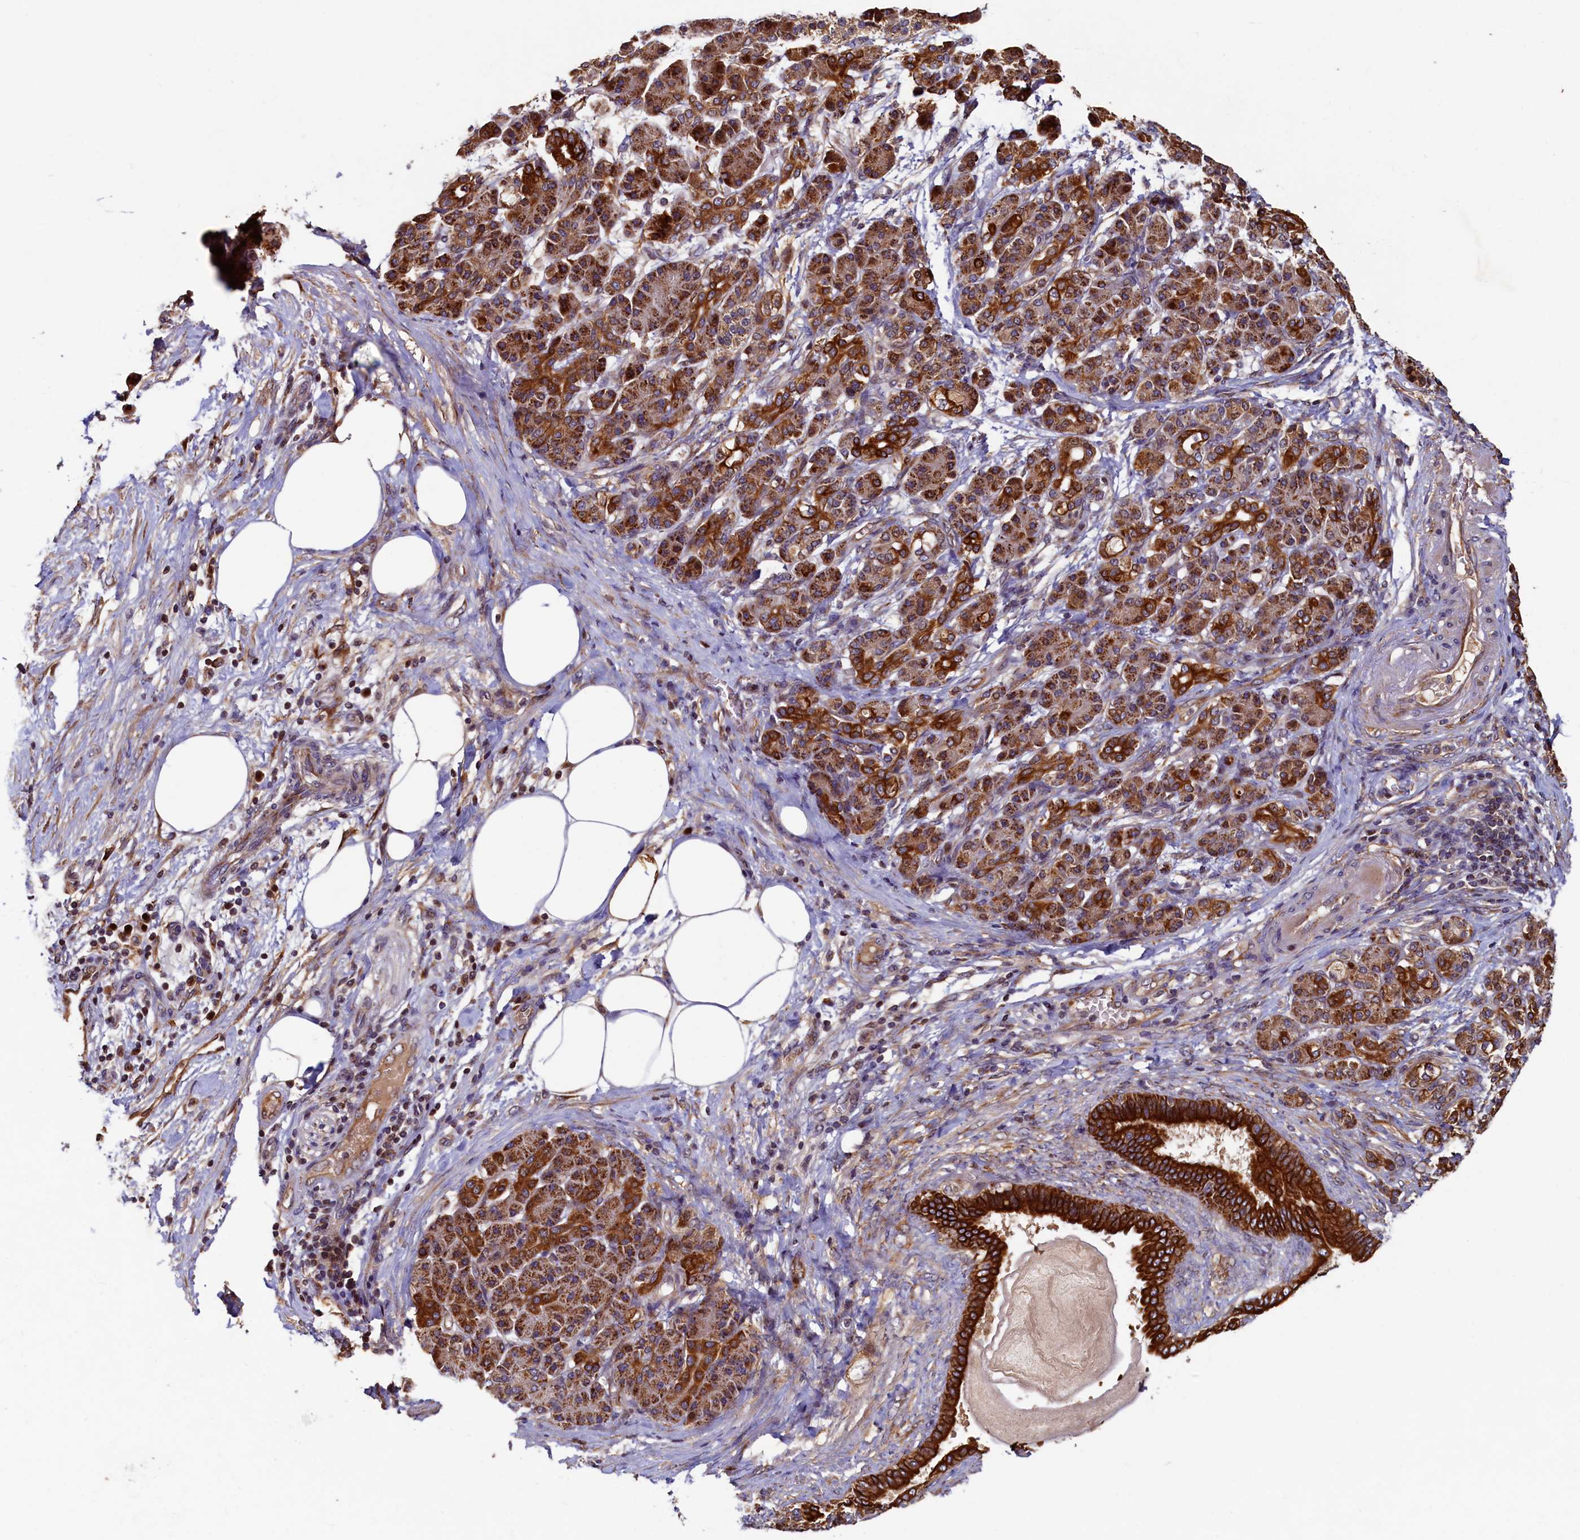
{"staining": {"intensity": "strong", "quantity": ">75%", "location": "cytoplasmic/membranous"}, "tissue": "pancreatic cancer", "cell_type": "Tumor cells", "image_type": "cancer", "snomed": [{"axis": "morphology", "description": "Adenocarcinoma, NOS"}, {"axis": "topography", "description": "Pancreas"}], "caption": "Pancreatic adenocarcinoma stained with DAB (3,3'-diaminobenzidine) immunohistochemistry shows high levels of strong cytoplasmic/membranous staining in about >75% of tumor cells. (DAB IHC, brown staining for protein, blue staining for nuclei).", "gene": "NCKAP5L", "patient": {"sex": "female", "age": 55}}